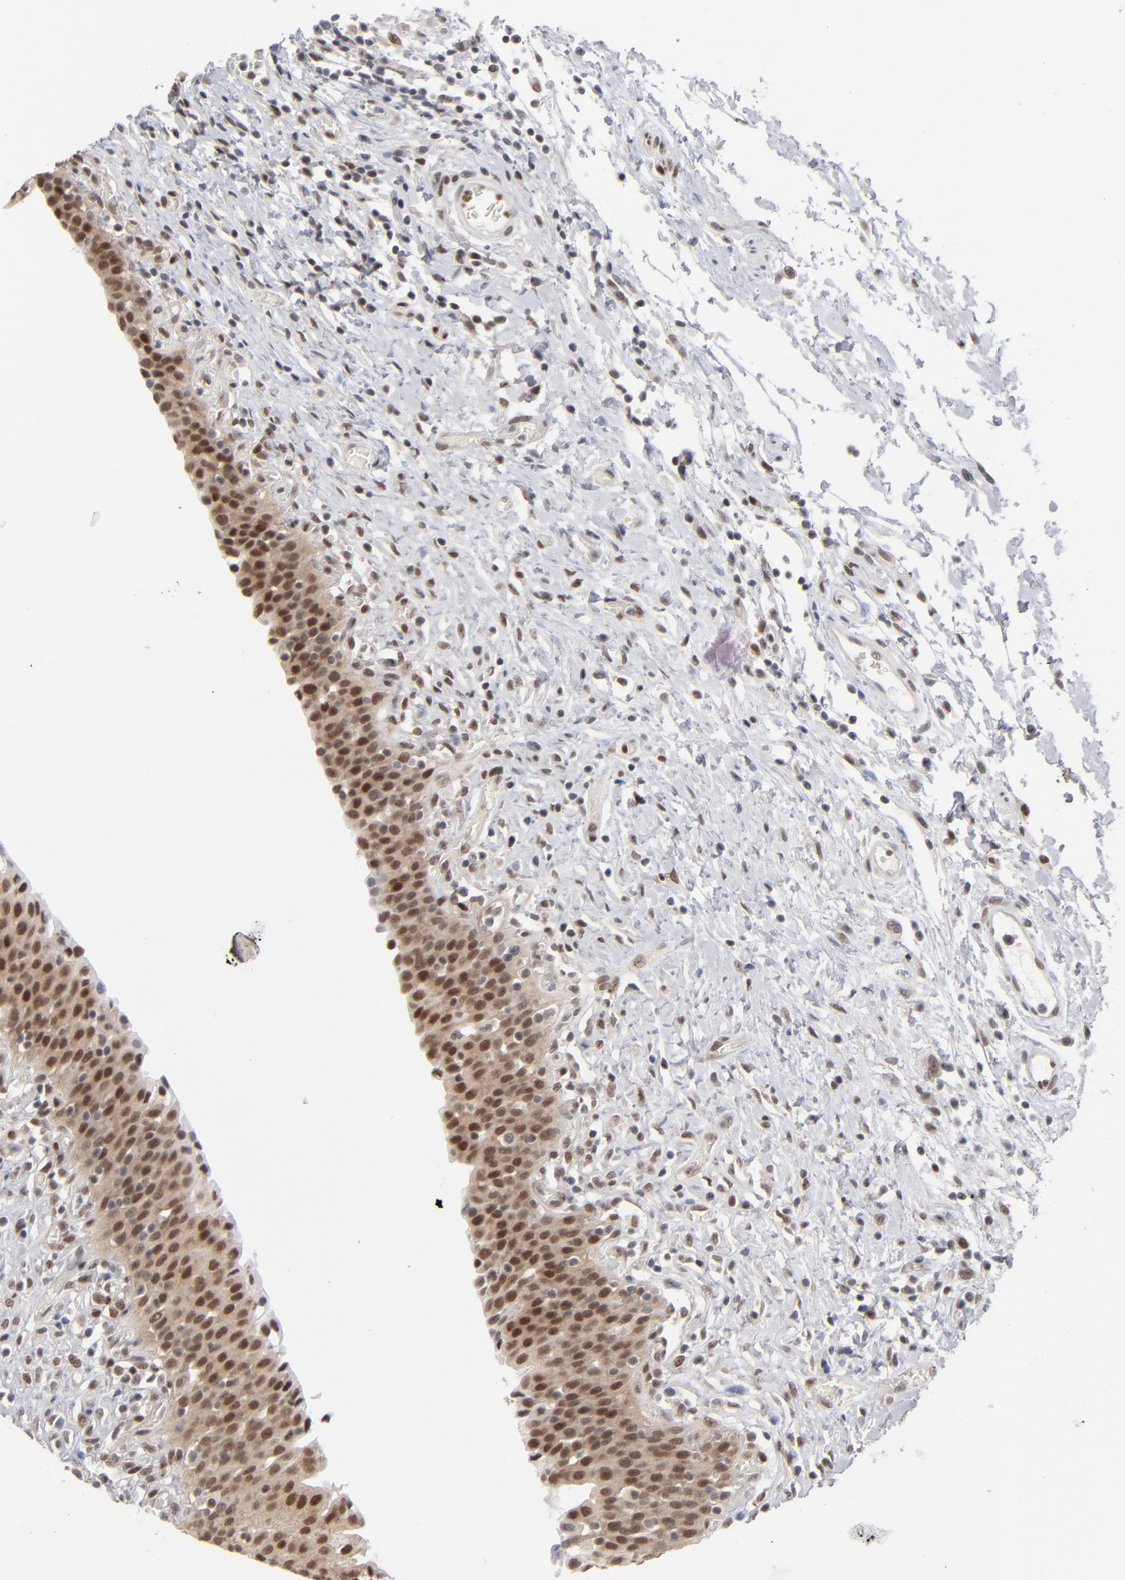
{"staining": {"intensity": "strong", "quantity": ">75%", "location": "cytoplasmic/membranous,nuclear"}, "tissue": "urinary bladder", "cell_type": "Urothelial cells", "image_type": "normal", "snomed": [{"axis": "morphology", "description": "Normal tissue, NOS"}, {"axis": "topography", "description": "Urinary bladder"}], "caption": "This is a micrograph of IHC staining of benign urinary bladder, which shows strong positivity in the cytoplasmic/membranous,nuclear of urothelial cells.", "gene": "IRF9", "patient": {"sex": "male", "age": 51}}